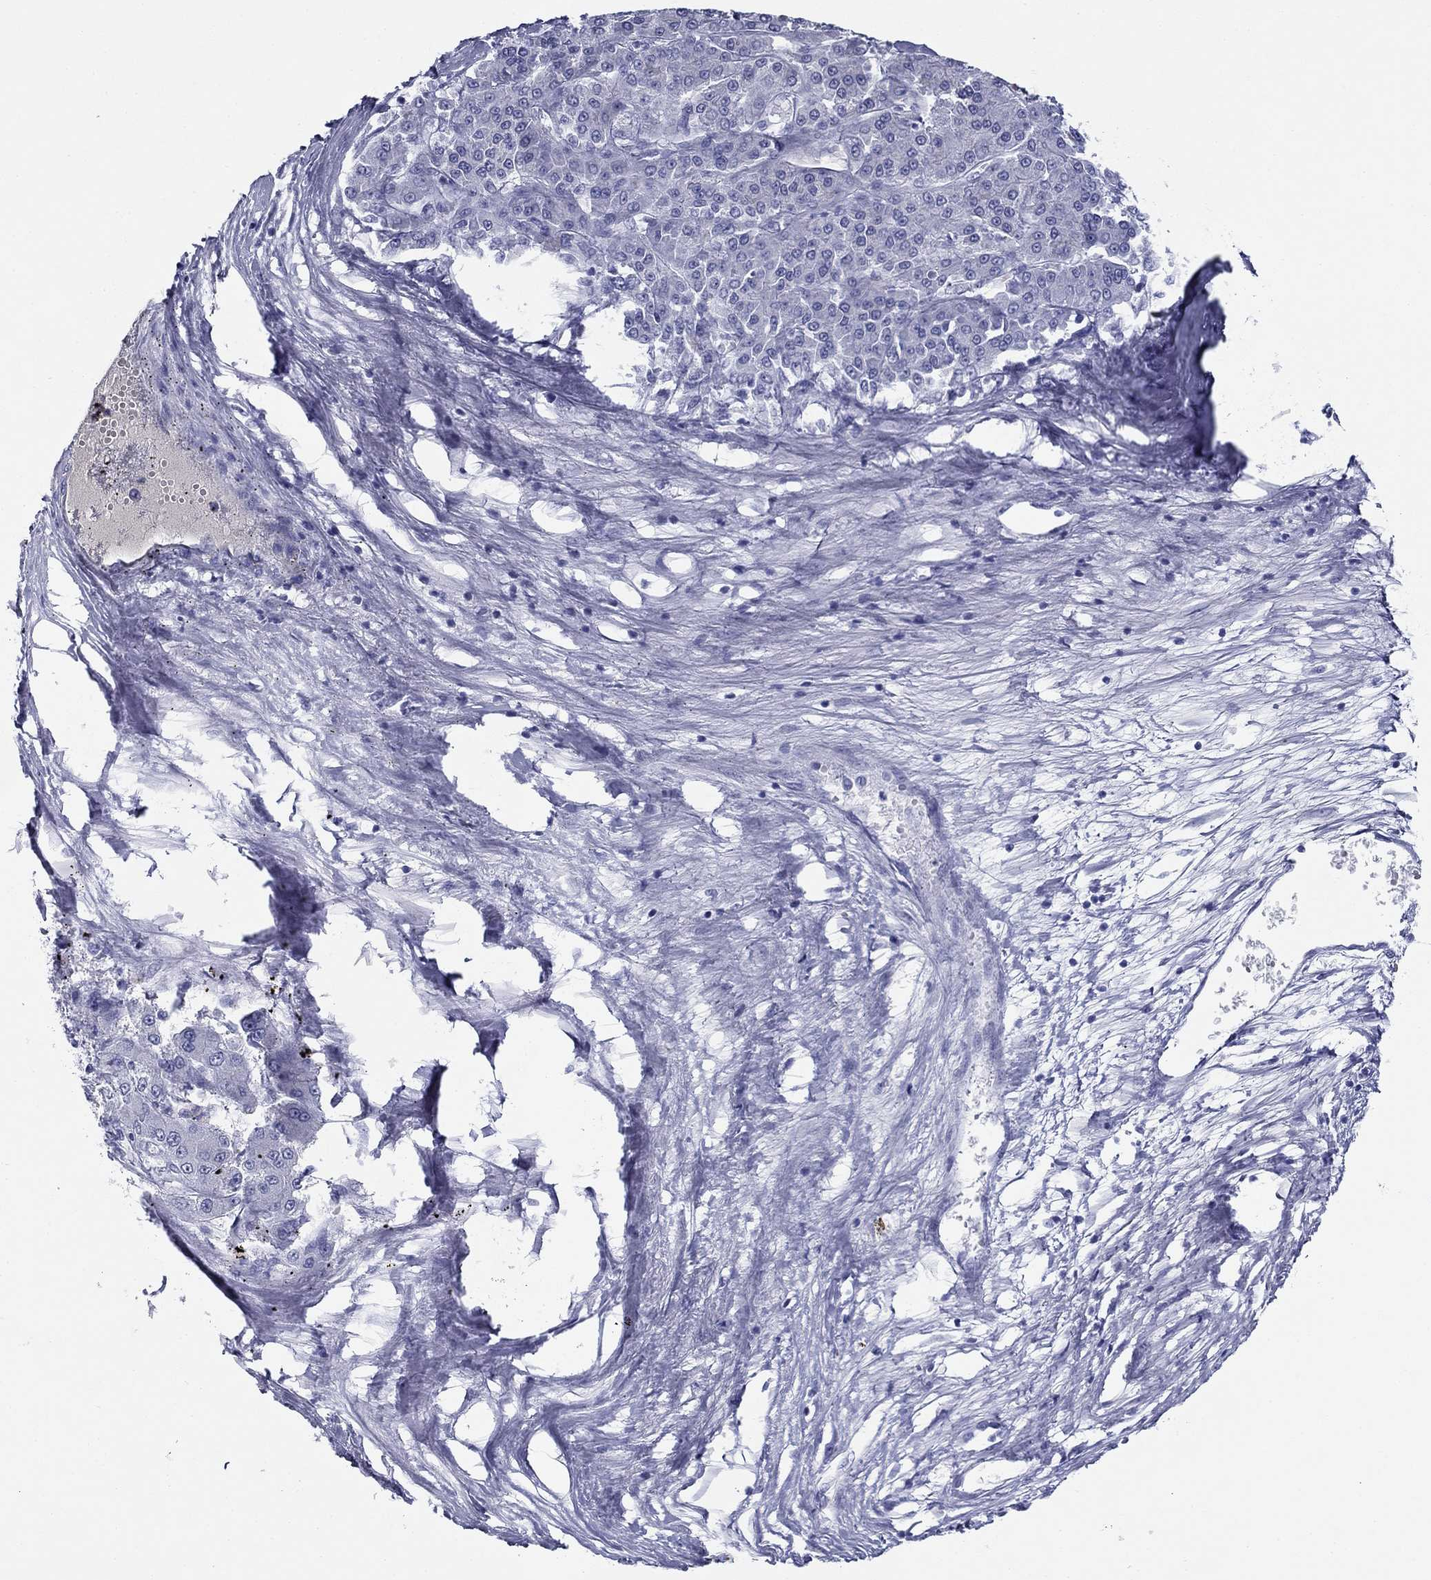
{"staining": {"intensity": "negative", "quantity": "none", "location": "none"}, "tissue": "liver cancer", "cell_type": "Tumor cells", "image_type": "cancer", "snomed": [{"axis": "morphology", "description": "Carcinoma, Hepatocellular, NOS"}, {"axis": "topography", "description": "Liver"}], "caption": "This is a micrograph of immunohistochemistry staining of liver cancer, which shows no staining in tumor cells.", "gene": "ZP2", "patient": {"sex": "male", "age": 70}}